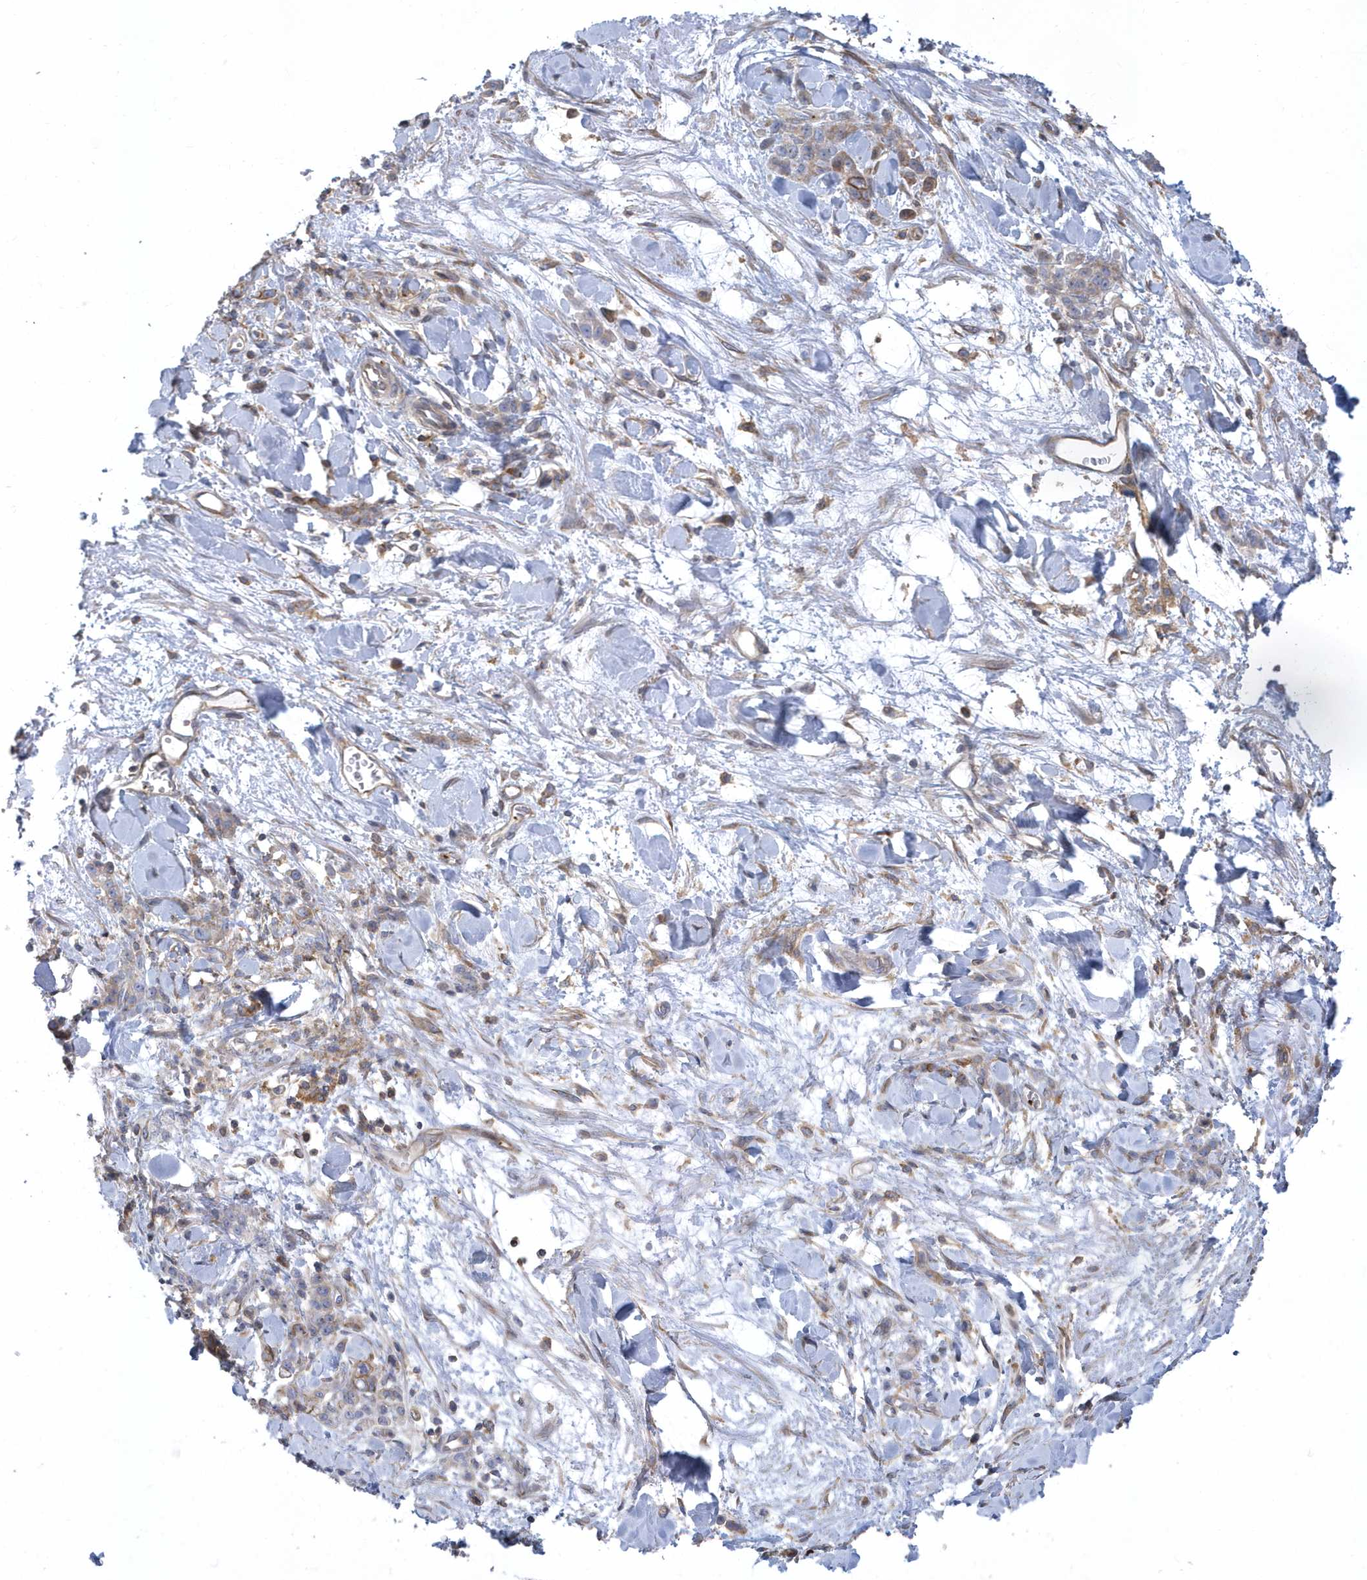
{"staining": {"intensity": "weak", "quantity": "25%-75%", "location": "cytoplasmic/membranous"}, "tissue": "stomach cancer", "cell_type": "Tumor cells", "image_type": "cancer", "snomed": [{"axis": "morphology", "description": "Normal tissue, NOS"}, {"axis": "morphology", "description": "Adenocarcinoma, NOS"}, {"axis": "topography", "description": "Stomach"}], "caption": "An image showing weak cytoplasmic/membranous staining in approximately 25%-75% of tumor cells in stomach adenocarcinoma, as visualized by brown immunohistochemical staining.", "gene": "ARAP2", "patient": {"sex": "male", "age": 82}}